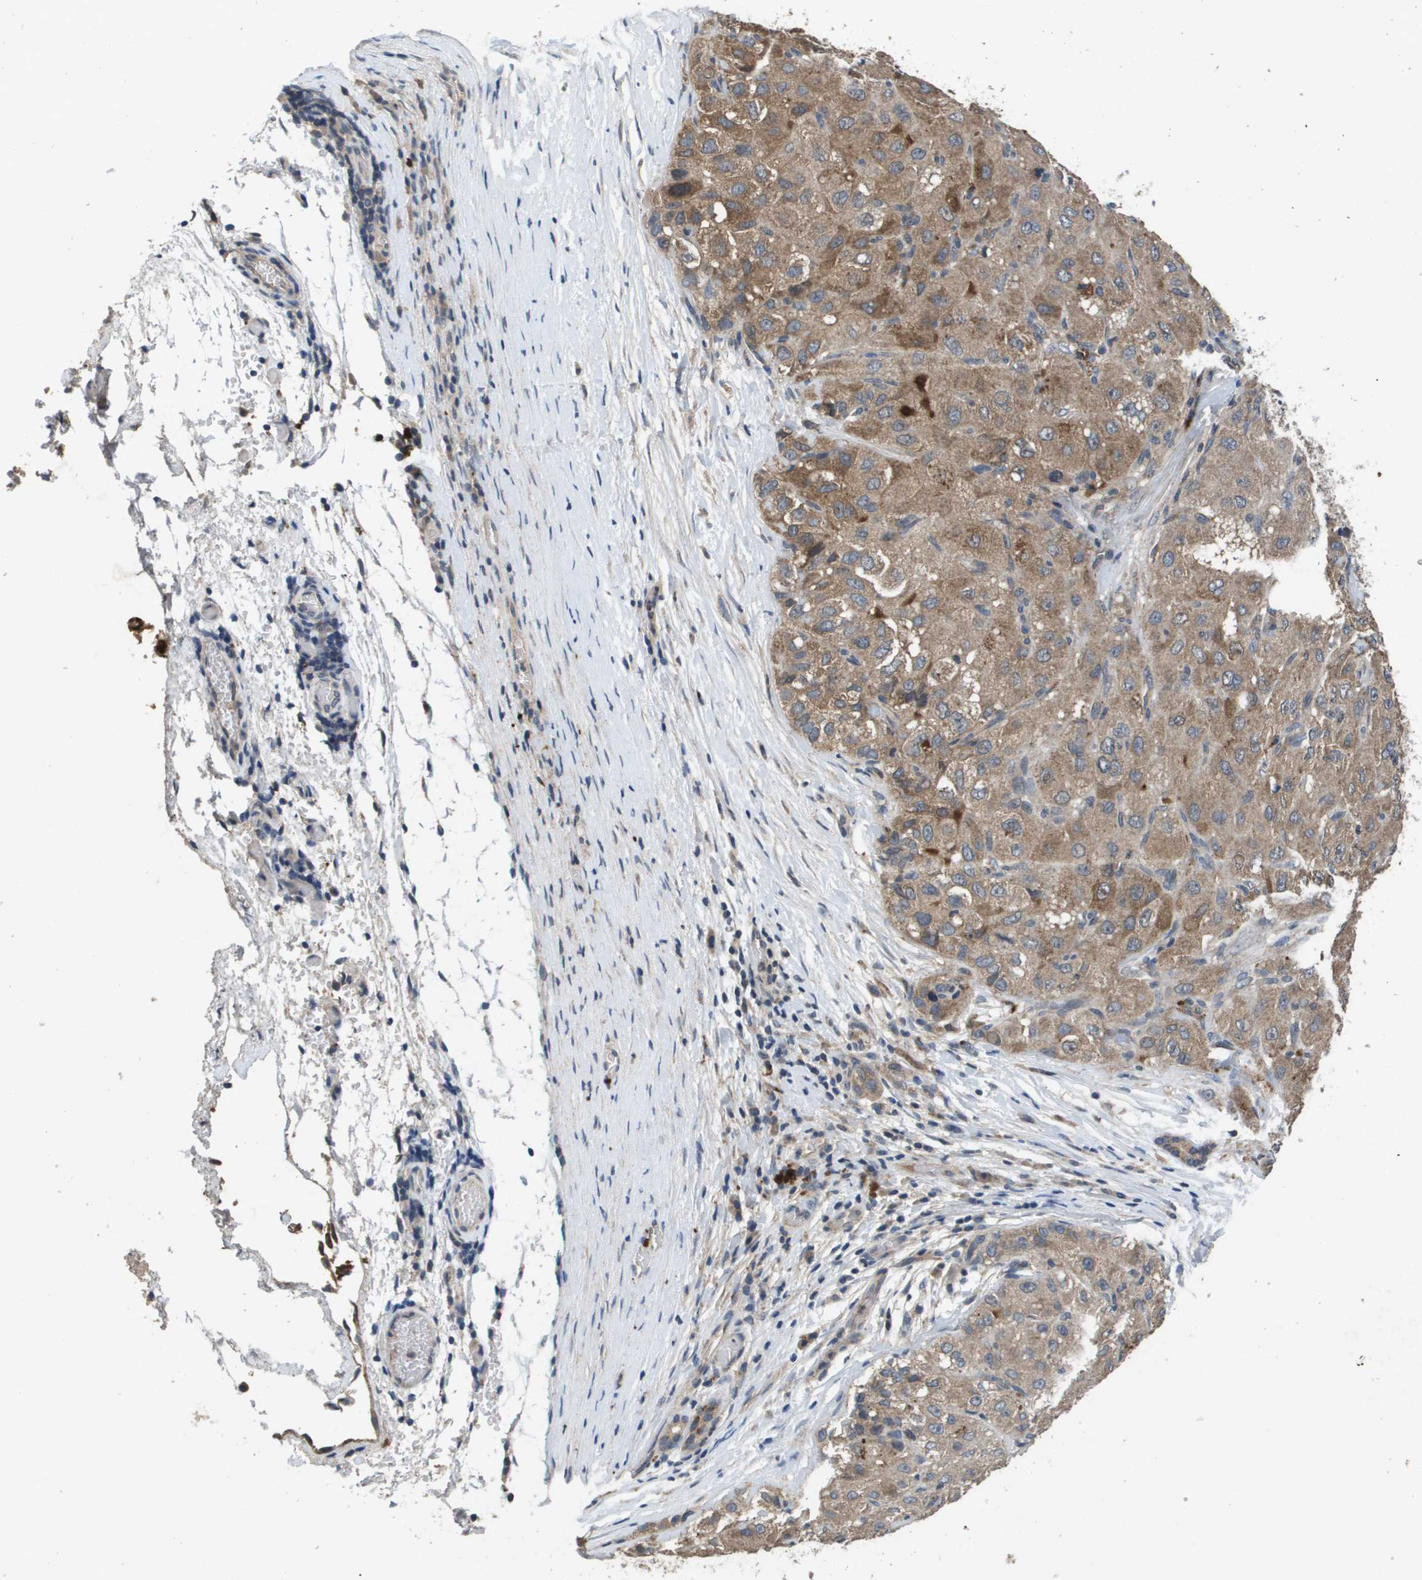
{"staining": {"intensity": "moderate", "quantity": ">75%", "location": "cytoplasmic/membranous"}, "tissue": "liver cancer", "cell_type": "Tumor cells", "image_type": "cancer", "snomed": [{"axis": "morphology", "description": "Carcinoma, Hepatocellular, NOS"}, {"axis": "topography", "description": "Liver"}], "caption": "Protein analysis of liver cancer tissue demonstrates moderate cytoplasmic/membranous expression in about >75% of tumor cells.", "gene": "PROC", "patient": {"sex": "male", "age": 80}}